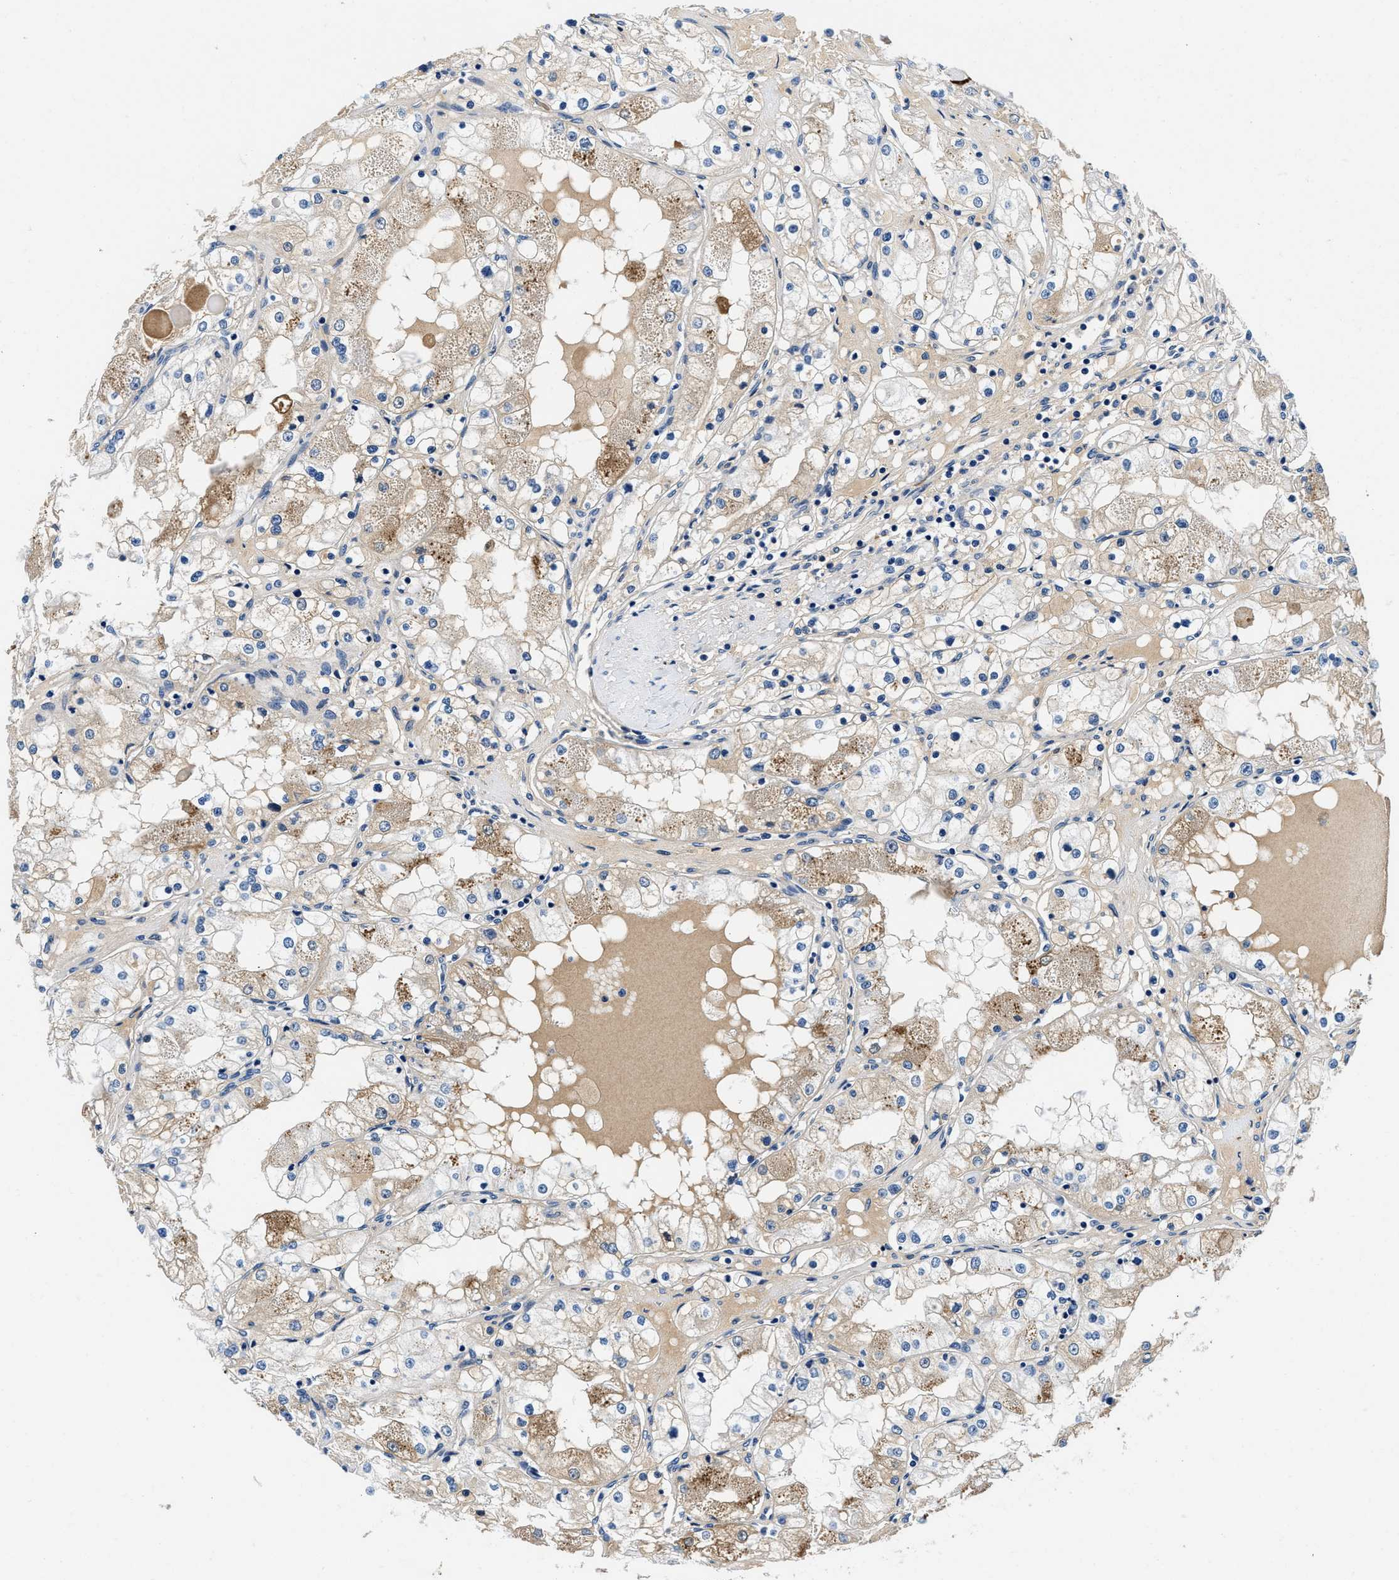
{"staining": {"intensity": "weak", "quantity": "<25%", "location": "cytoplasmic/membranous"}, "tissue": "renal cancer", "cell_type": "Tumor cells", "image_type": "cancer", "snomed": [{"axis": "morphology", "description": "Adenocarcinoma, NOS"}, {"axis": "topography", "description": "Kidney"}], "caption": "High power microscopy micrograph of an immunohistochemistry (IHC) photomicrograph of renal cancer (adenocarcinoma), revealing no significant staining in tumor cells.", "gene": "ZFAND3", "patient": {"sex": "male", "age": 68}}